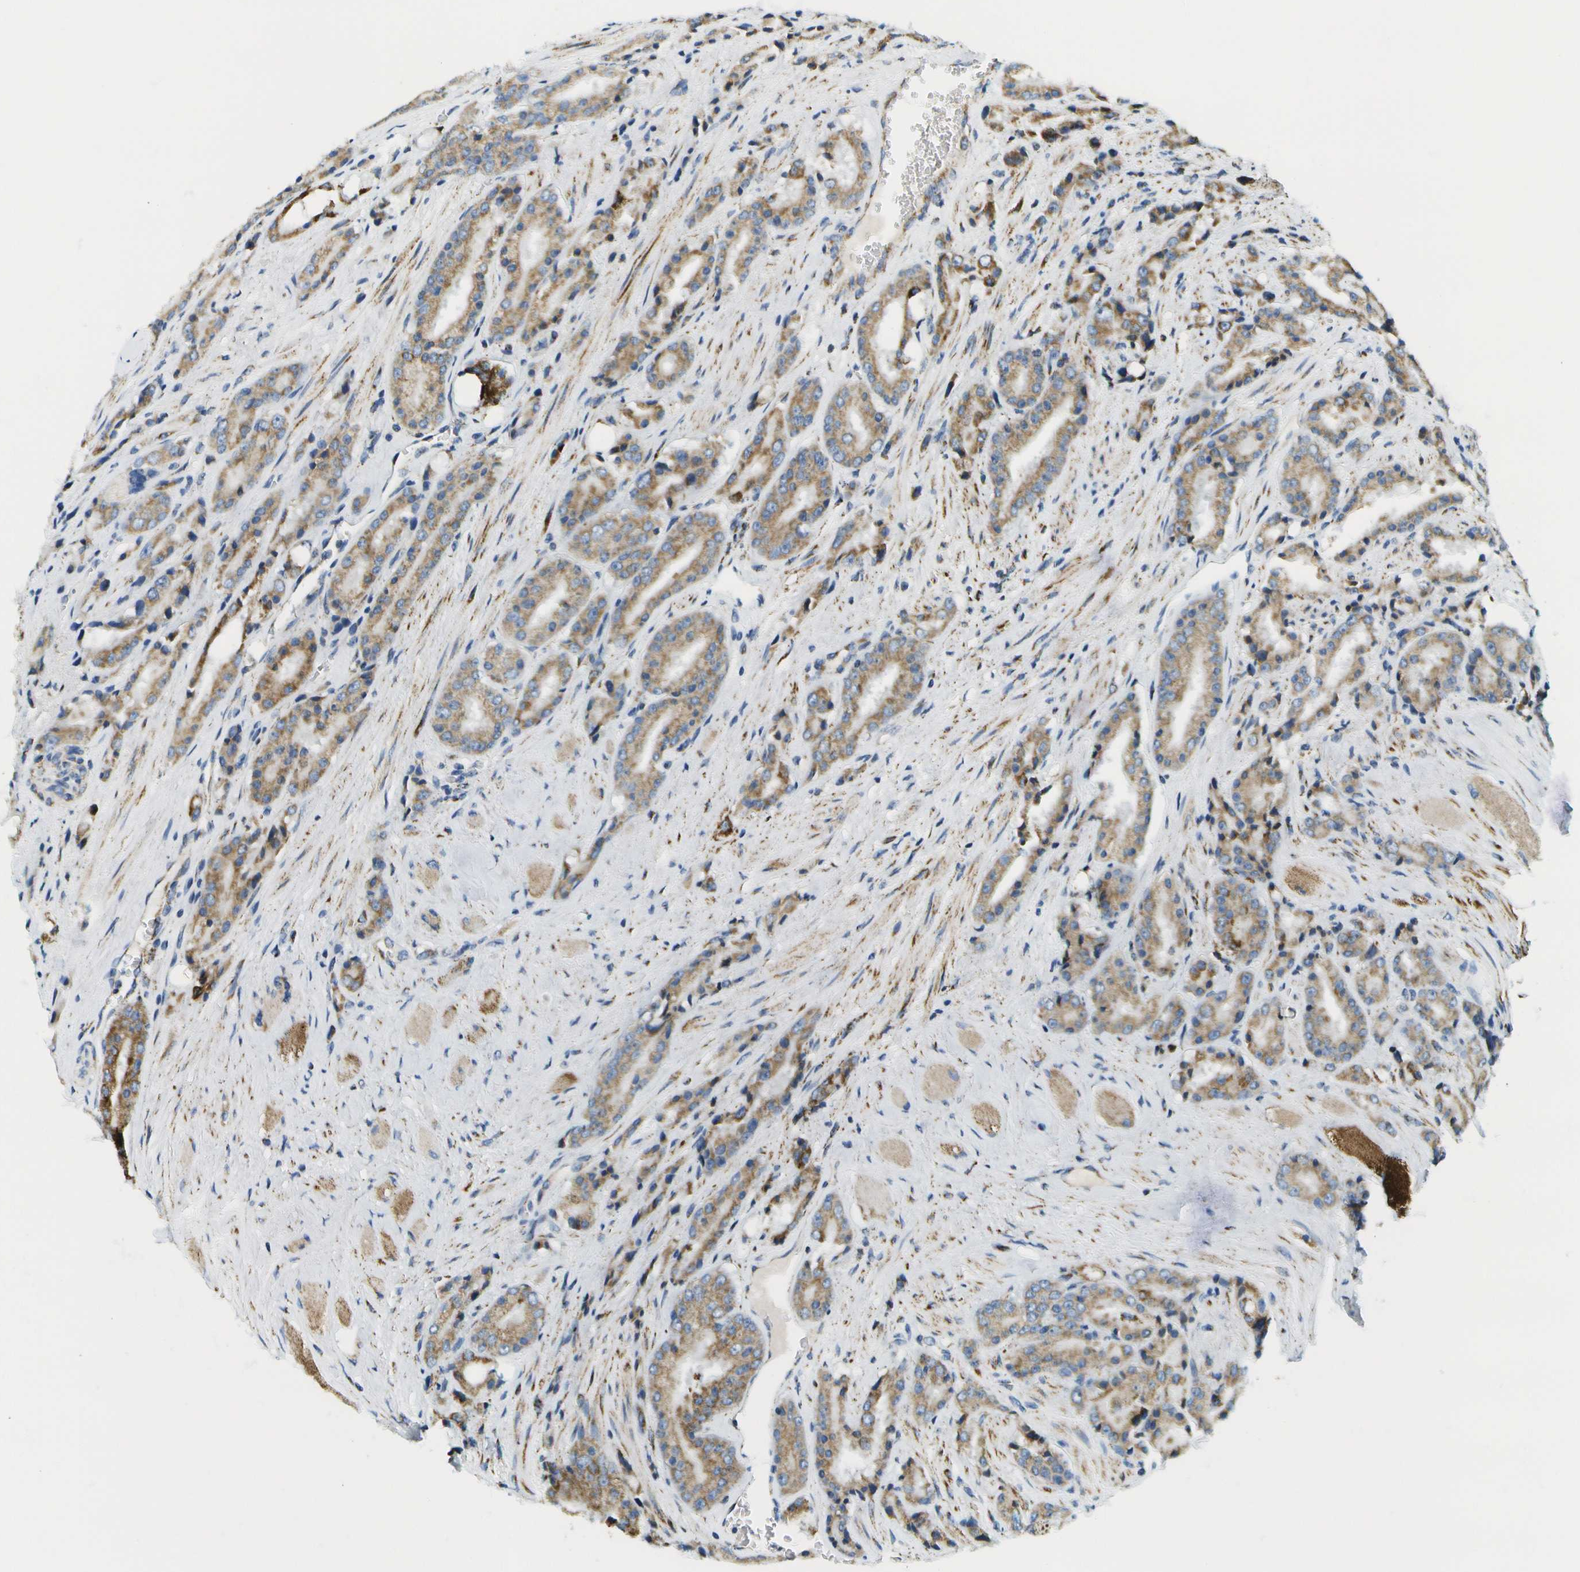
{"staining": {"intensity": "moderate", "quantity": "25%-75%", "location": "cytoplasmic/membranous"}, "tissue": "prostate cancer", "cell_type": "Tumor cells", "image_type": "cancer", "snomed": [{"axis": "morphology", "description": "Adenocarcinoma, High grade"}, {"axis": "topography", "description": "Prostate"}], "caption": "Protein positivity by IHC shows moderate cytoplasmic/membranous positivity in approximately 25%-75% of tumor cells in prostate cancer (adenocarcinoma (high-grade)). The staining is performed using DAB brown chromogen to label protein expression. The nuclei are counter-stained blue using hematoxylin.", "gene": "HLCS", "patient": {"sex": "male", "age": 71}}